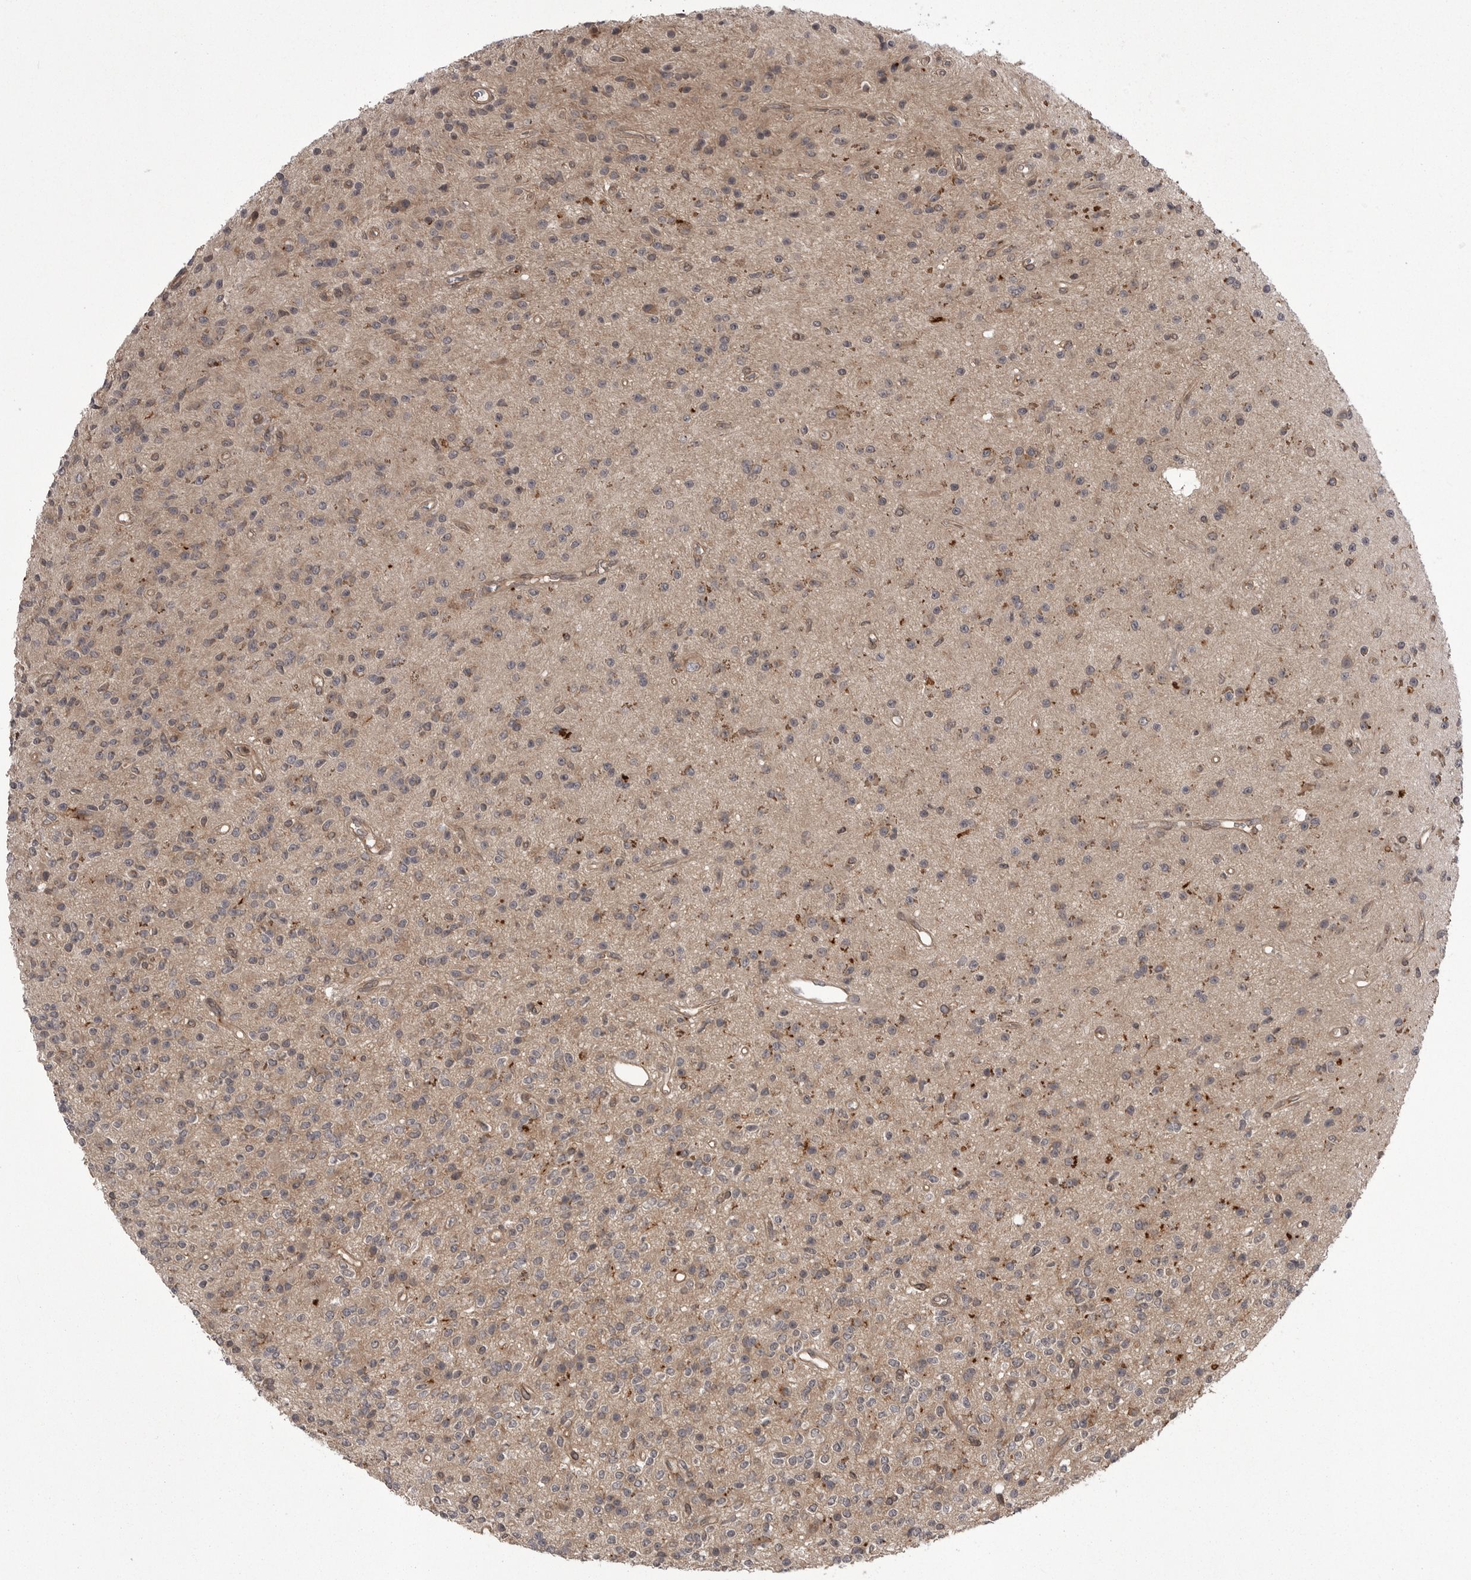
{"staining": {"intensity": "weak", "quantity": ">75%", "location": "cytoplasmic/membranous"}, "tissue": "glioma", "cell_type": "Tumor cells", "image_type": "cancer", "snomed": [{"axis": "morphology", "description": "Glioma, malignant, High grade"}, {"axis": "topography", "description": "Brain"}], "caption": "Glioma stained with a protein marker demonstrates weak staining in tumor cells.", "gene": "STK24", "patient": {"sex": "male", "age": 34}}